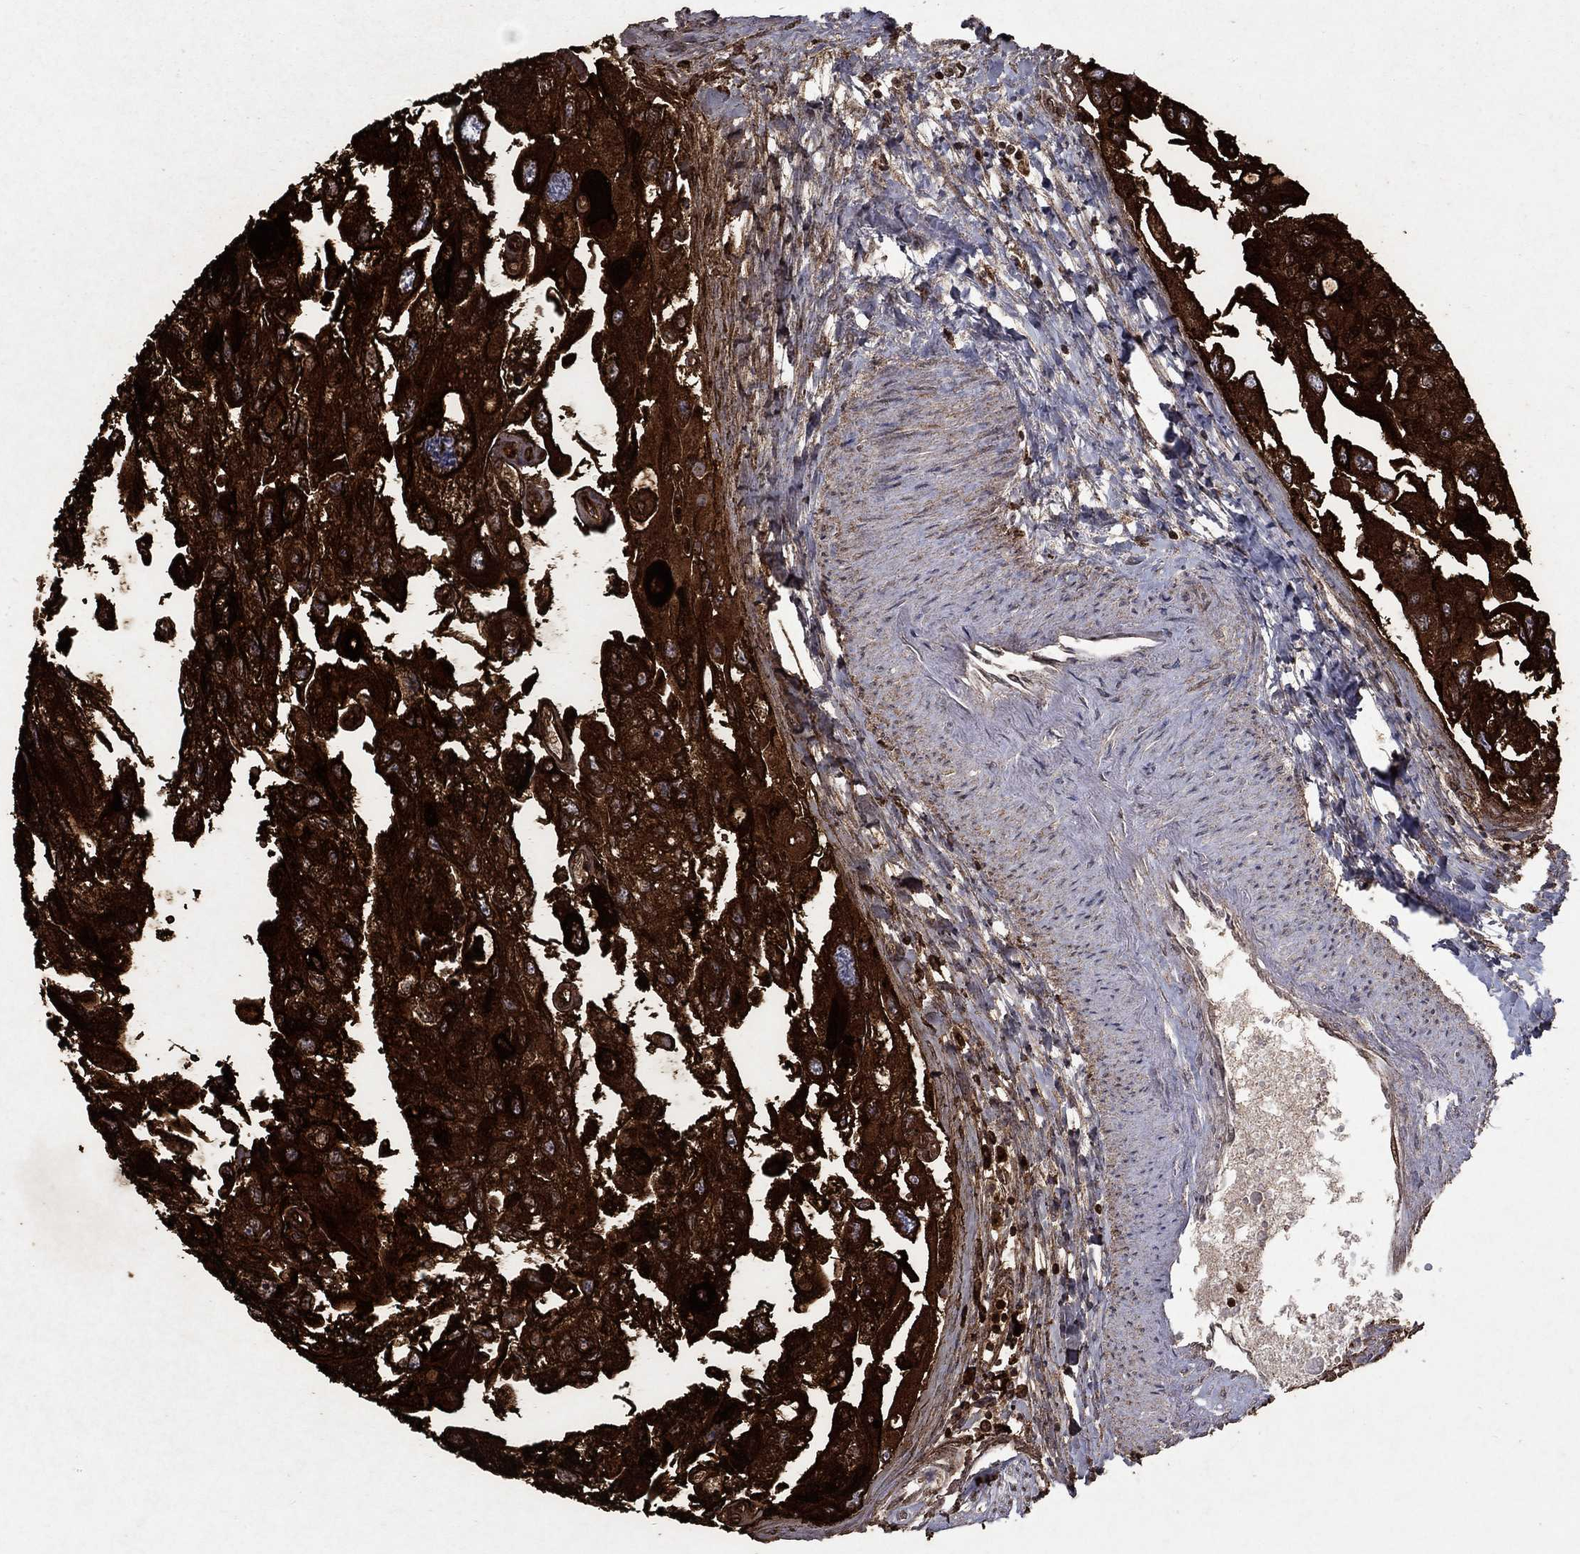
{"staining": {"intensity": "strong", "quantity": ">75%", "location": "cytoplasmic/membranous"}, "tissue": "urothelial cancer", "cell_type": "Tumor cells", "image_type": "cancer", "snomed": [{"axis": "morphology", "description": "Urothelial carcinoma, High grade"}, {"axis": "topography", "description": "Urinary bladder"}], "caption": "Urothelial cancer stained for a protein reveals strong cytoplasmic/membranous positivity in tumor cells.", "gene": "CD24", "patient": {"sex": "male", "age": 59}}